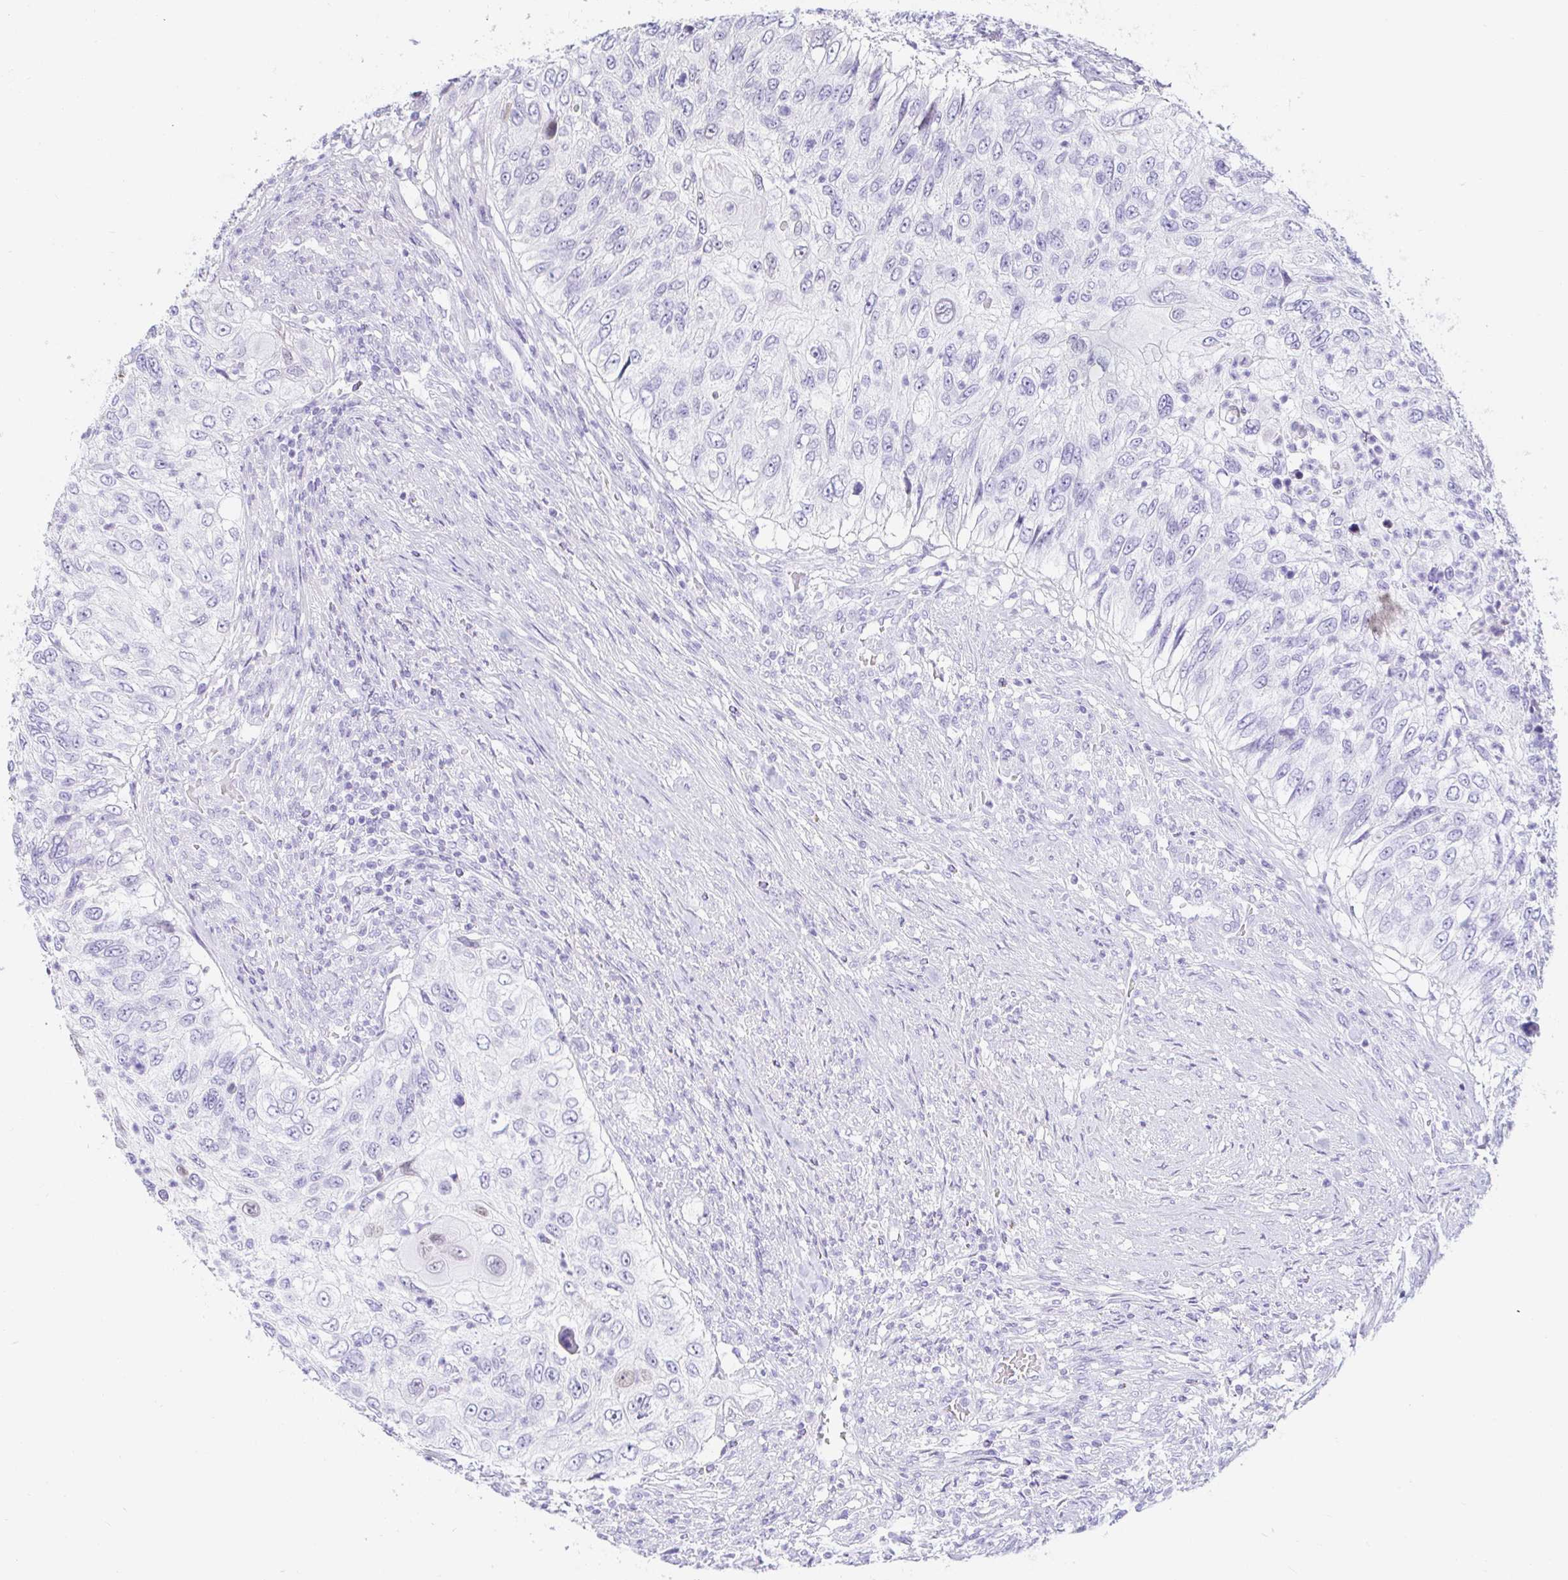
{"staining": {"intensity": "negative", "quantity": "none", "location": "none"}, "tissue": "urothelial cancer", "cell_type": "Tumor cells", "image_type": "cancer", "snomed": [{"axis": "morphology", "description": "Urothelial carcinoma, High grade"}, {"axis": "topography", "description": "Urinary bladder"}], "caption": "The image demonstrates no significant expression in tumor cells of urothelial cancer.", "gene": "CAPSL", "patient": {"sex": "female", "age": 60}}